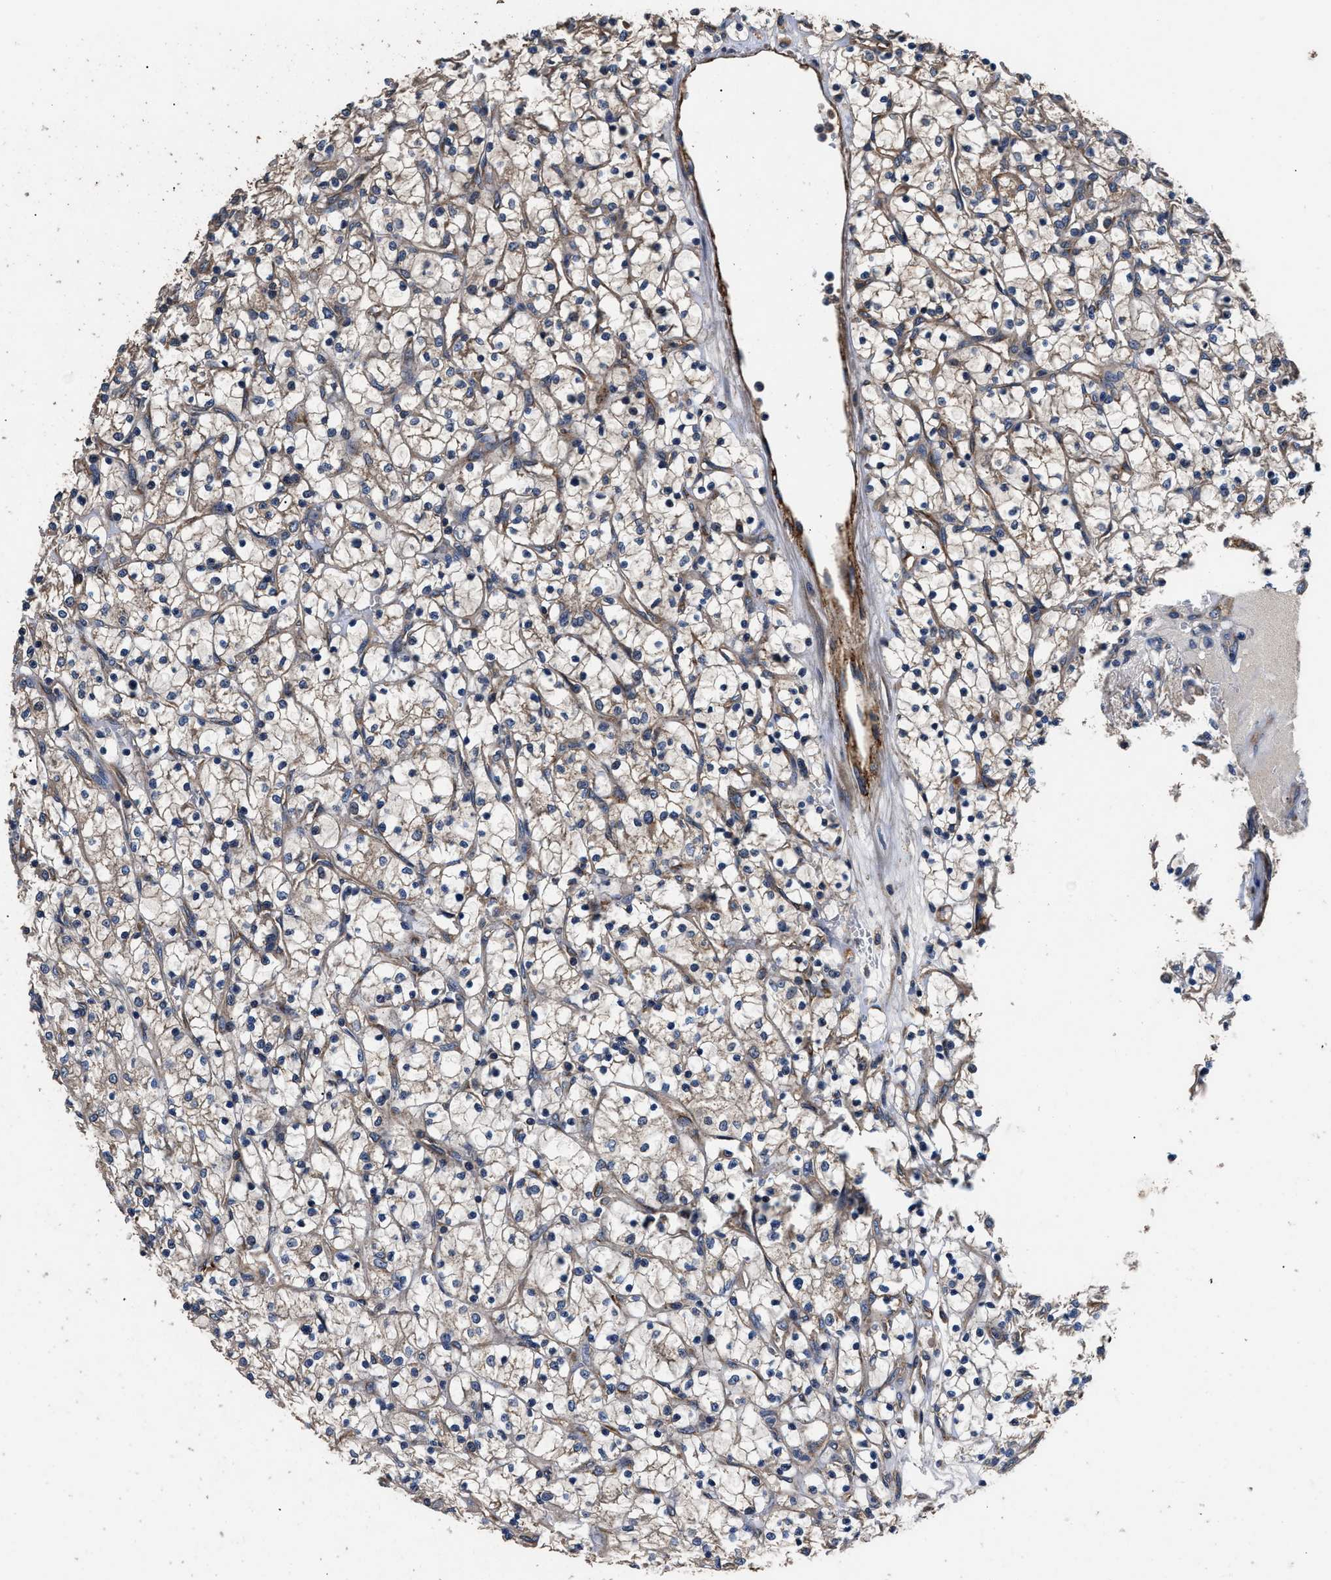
{"staining": {"intensity": "weak", "quantity": "25%-75%", "location": "cytoplasmic/membranous"}, "tissue": "renal cancer", "cell_type": "Tumor cells", "image_type": "cancer", "snomed": [{"axis": "morphology", "description": "Adenocarcinoma, NOS"}, {"axis": "topography", "description": "Kidney"}], "caption": "Immunohistochemistry of adenocarcinoma (renal) shows low levels of weak cytoplasmic/membranous positivity in about 25%-75% of tumor cells. The staining was performed using DAB (3,3'-diaminobenzidine) to visualize the protein expression in brown, while the nuclei were stained in blue with hematoxylin (Magnification: 20x).", "gene": "DHRS7B", "patient": {"sex": "female", "age": 69}}